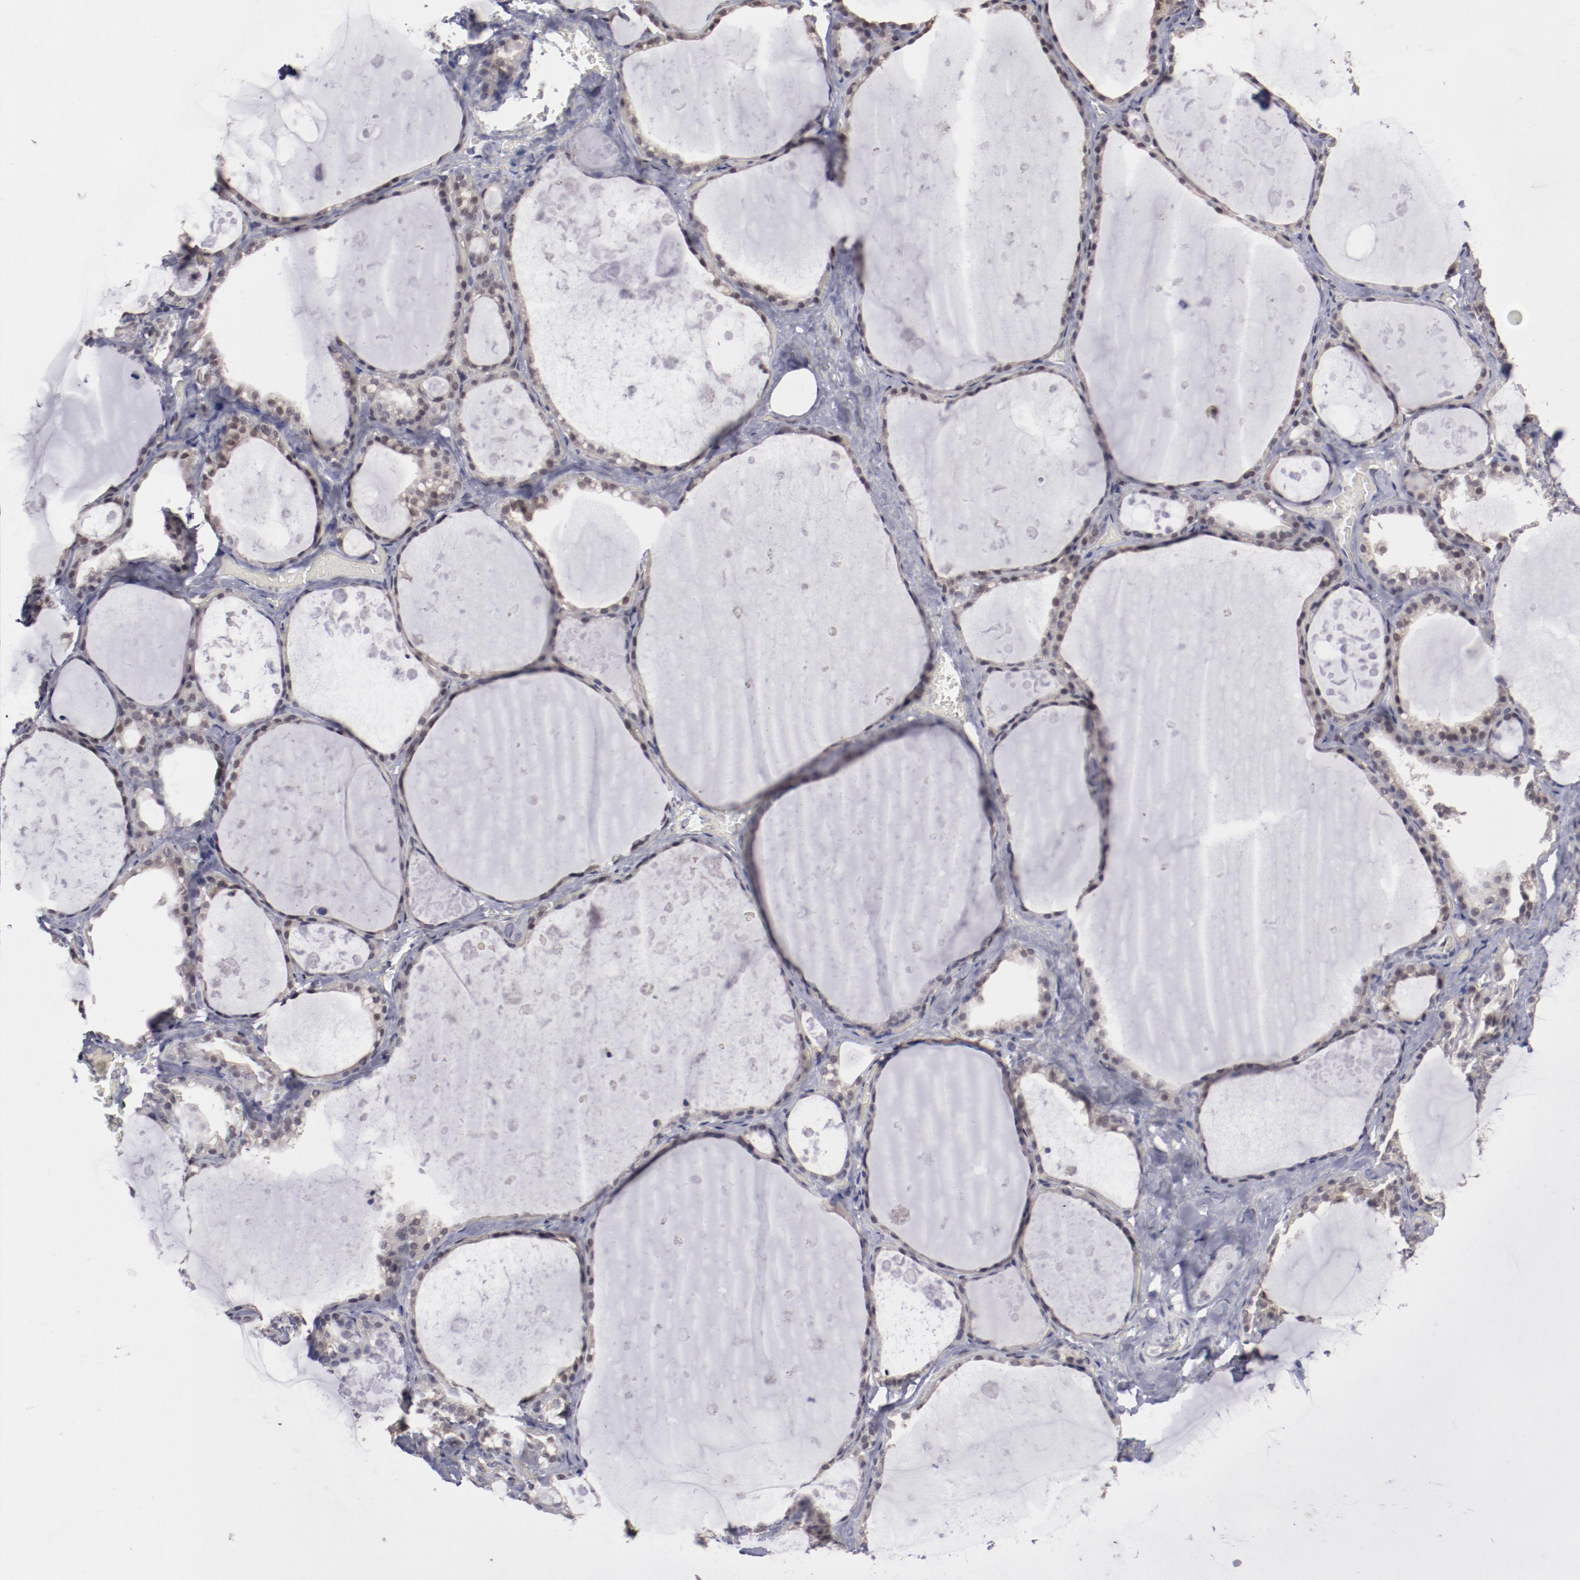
{"staining": {"intensity": "moderate", "quantity": ">75%", "location": "nuclear"}, "tissue": "thyroid gland", "cell_type": "Glandular cells", "image_type": "normal", "snomed": [{"axis": "morphology", "description": "Normal tissue, NOS"}, {"axis": "topography", "description": "Thyroid gland"}], "caption": "Human thyroid gland stained with a protein marker reveals moderate staining in glandular cells.", "gene": "ARNT", "patient": {"sex": "male", "age": 61}}